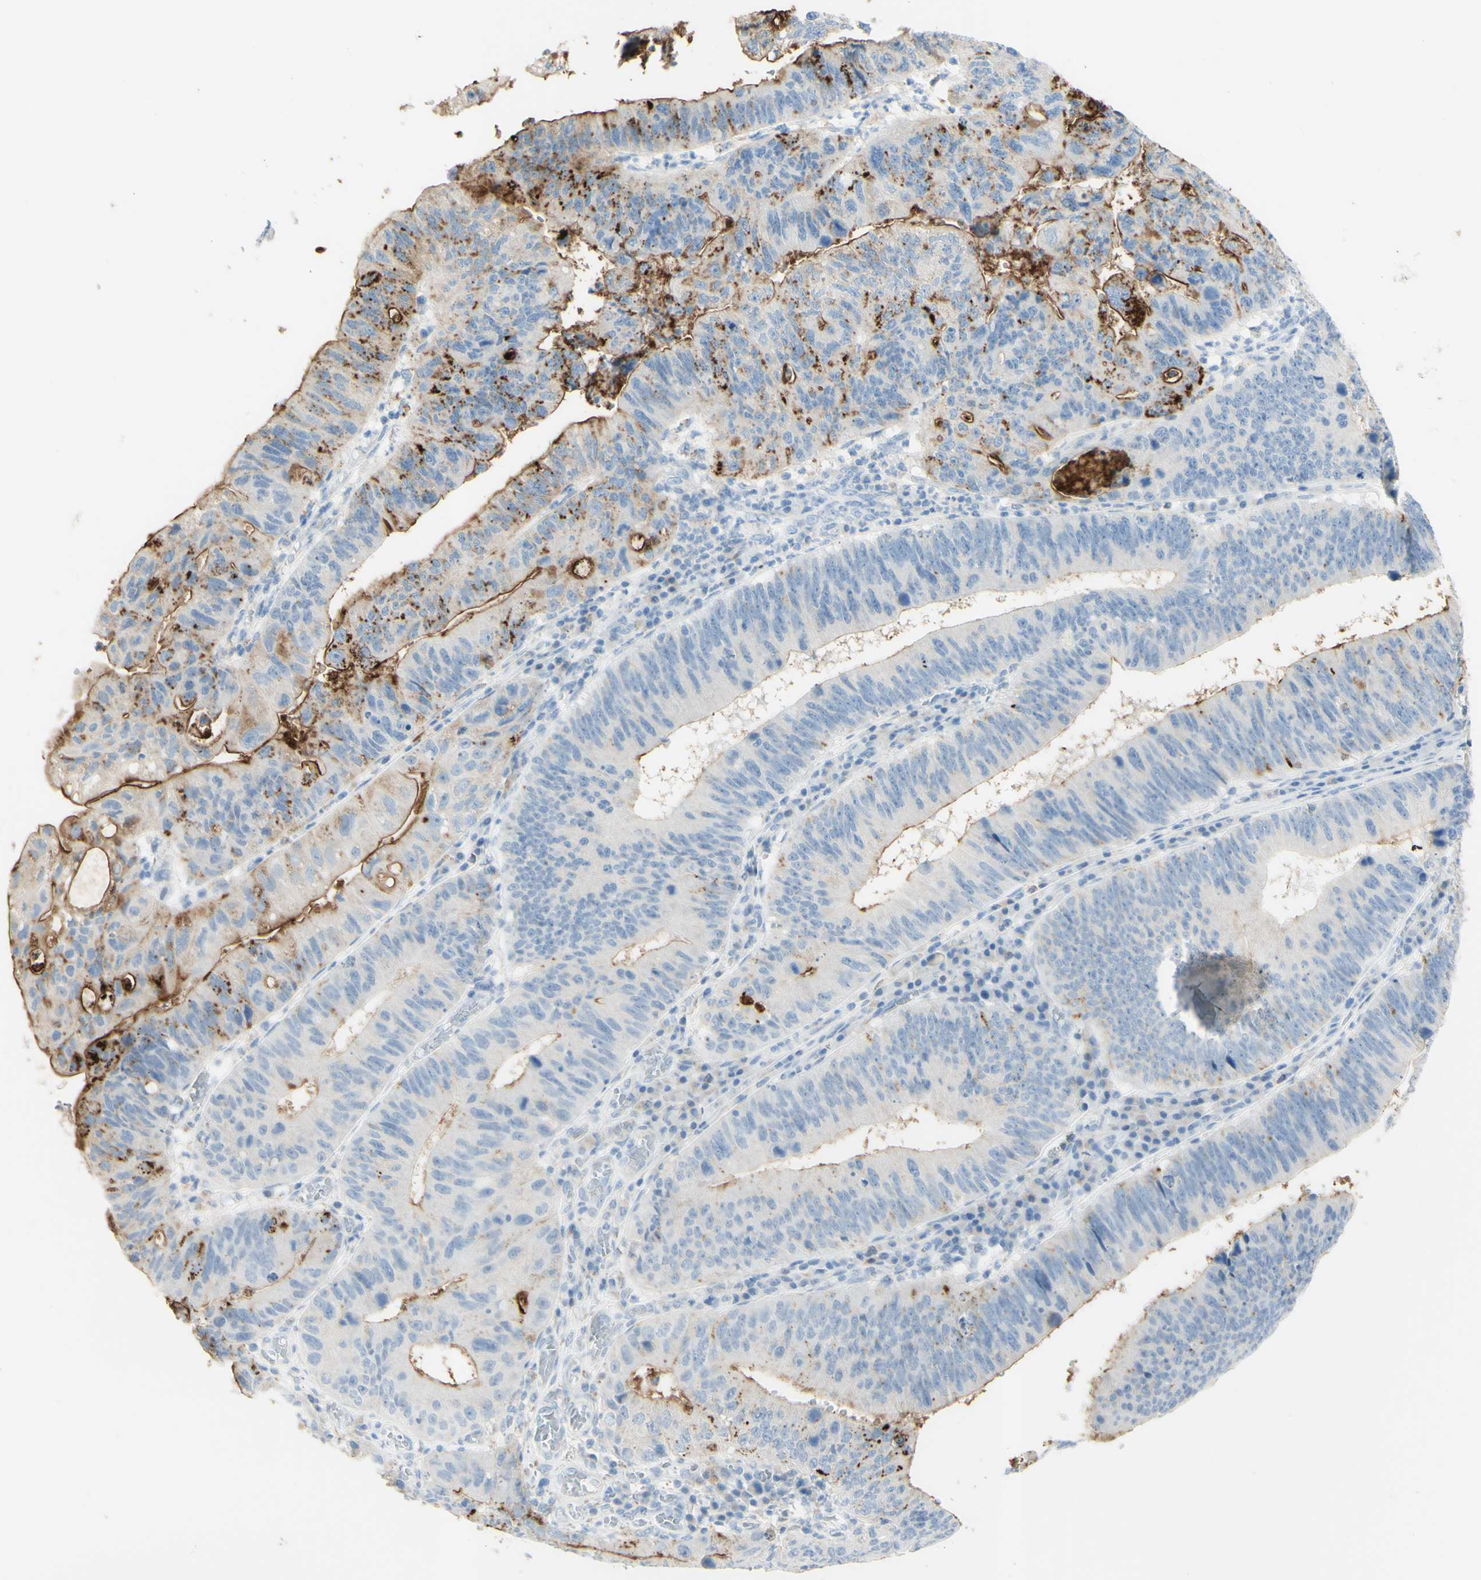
{"staining": {"intensity": "strong", "quantity": "<25%", "location": "cytoplasmic/membranous"}, "tissue": "stomach cancer", "cell_type": "Tumor cells", "image_type": "cancer", "snomed": [{"axis": "morphology", "description": "Adenocarcinoma, NOS"}, {"axis": "topography", "description": "Stomach"}], "caption": "A photomicrograph of stomach cancer stained for a protein demonstrates strong cytoplasmic/membranous brown staining in tumor cells.", "gene": "TSPAN1", "patient": {"sex": "male", "age": 59}}